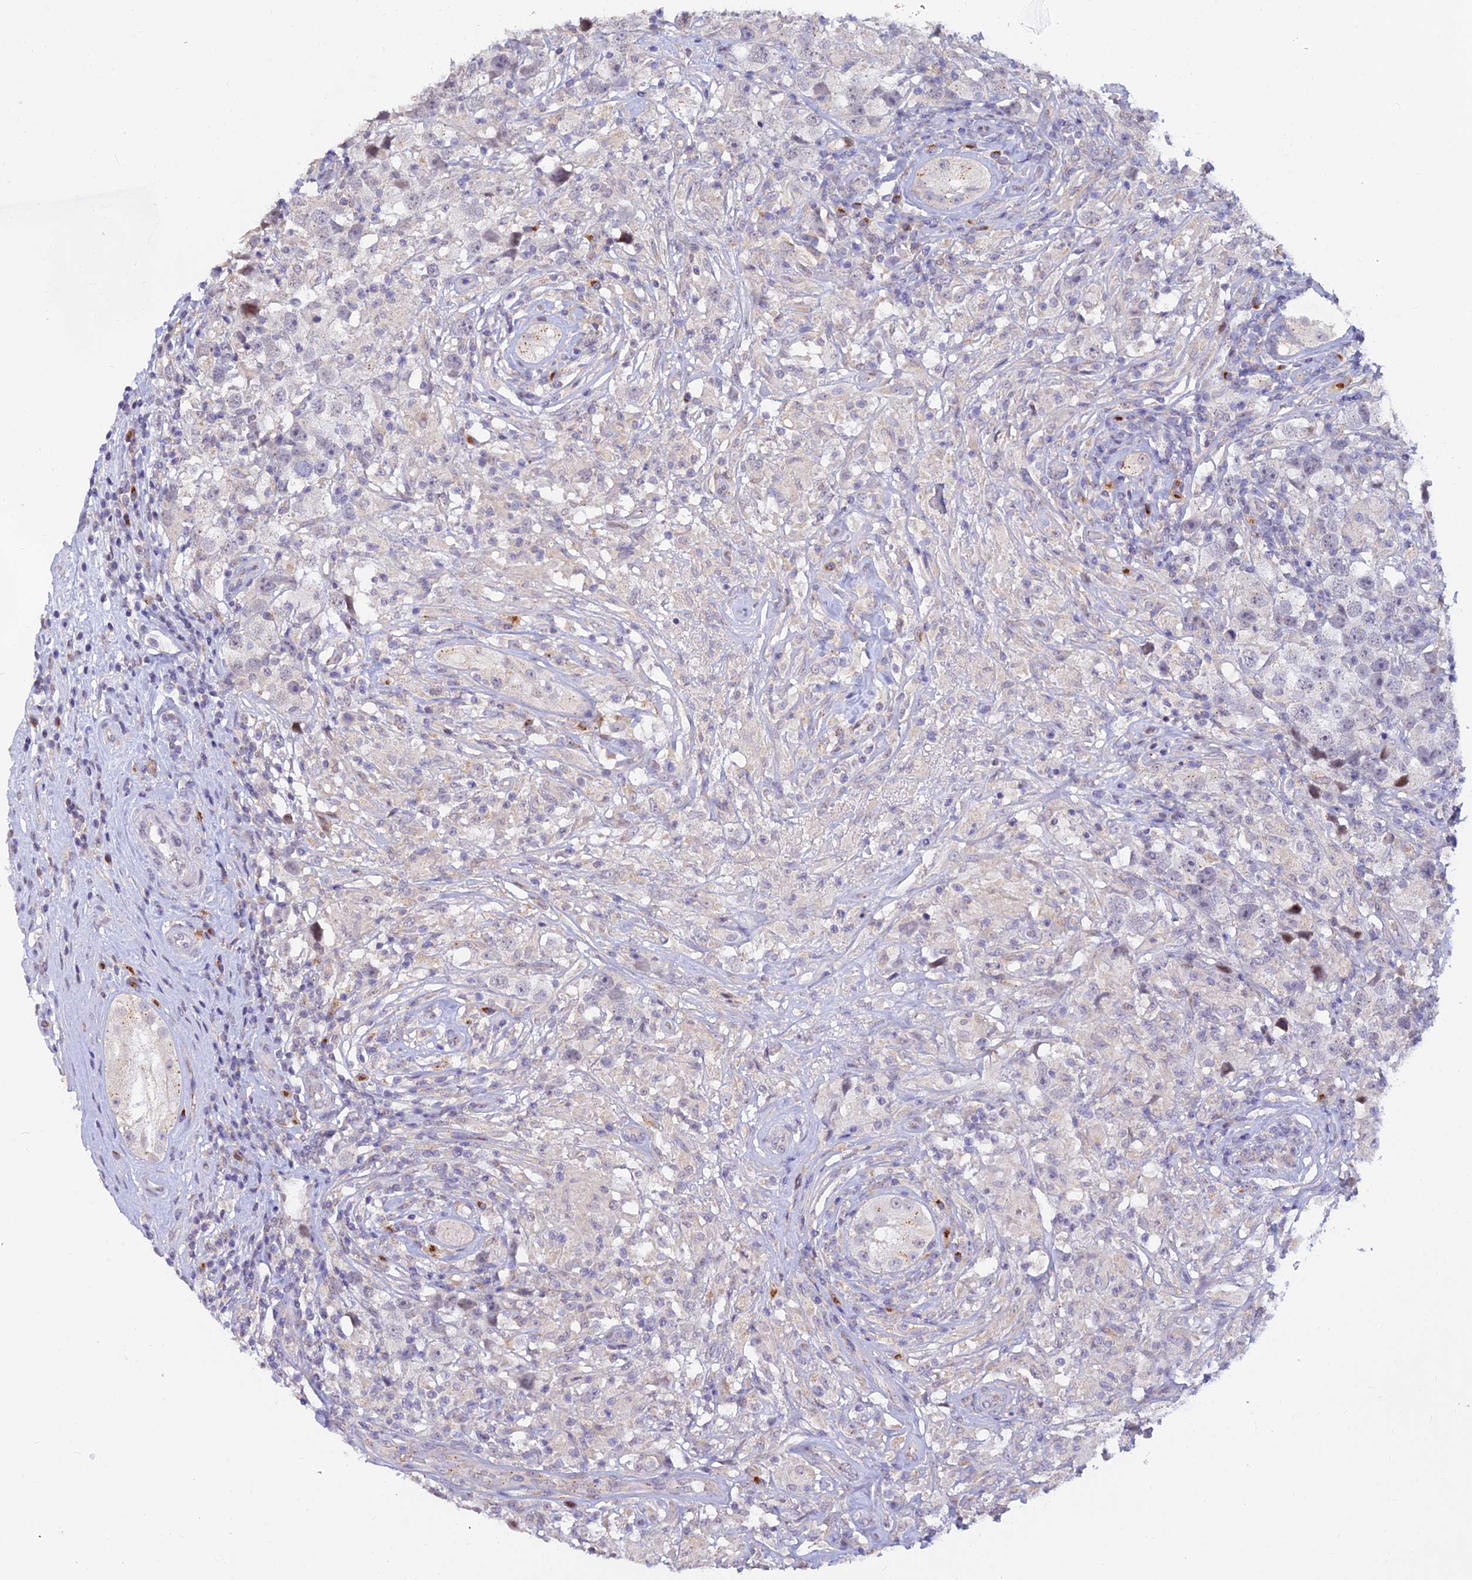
{"staining": {"intensity": "negative", "quantity": "none", "location": "none"}, "tissue": "testis cancer", "cell_type": "Tumor cells", "image_type": "cancer", "snomed": [{"axis": "morphology", "description": "Seminoma, NOS"}, {"axis": "topography", "description": "Testis"}], "caption": "Testis seminoma was stained to show a protein in brown. There is no significant positivity in tumor cells.", "gene": "INKA1", "patient": {"sex": "male", "age": 49}}